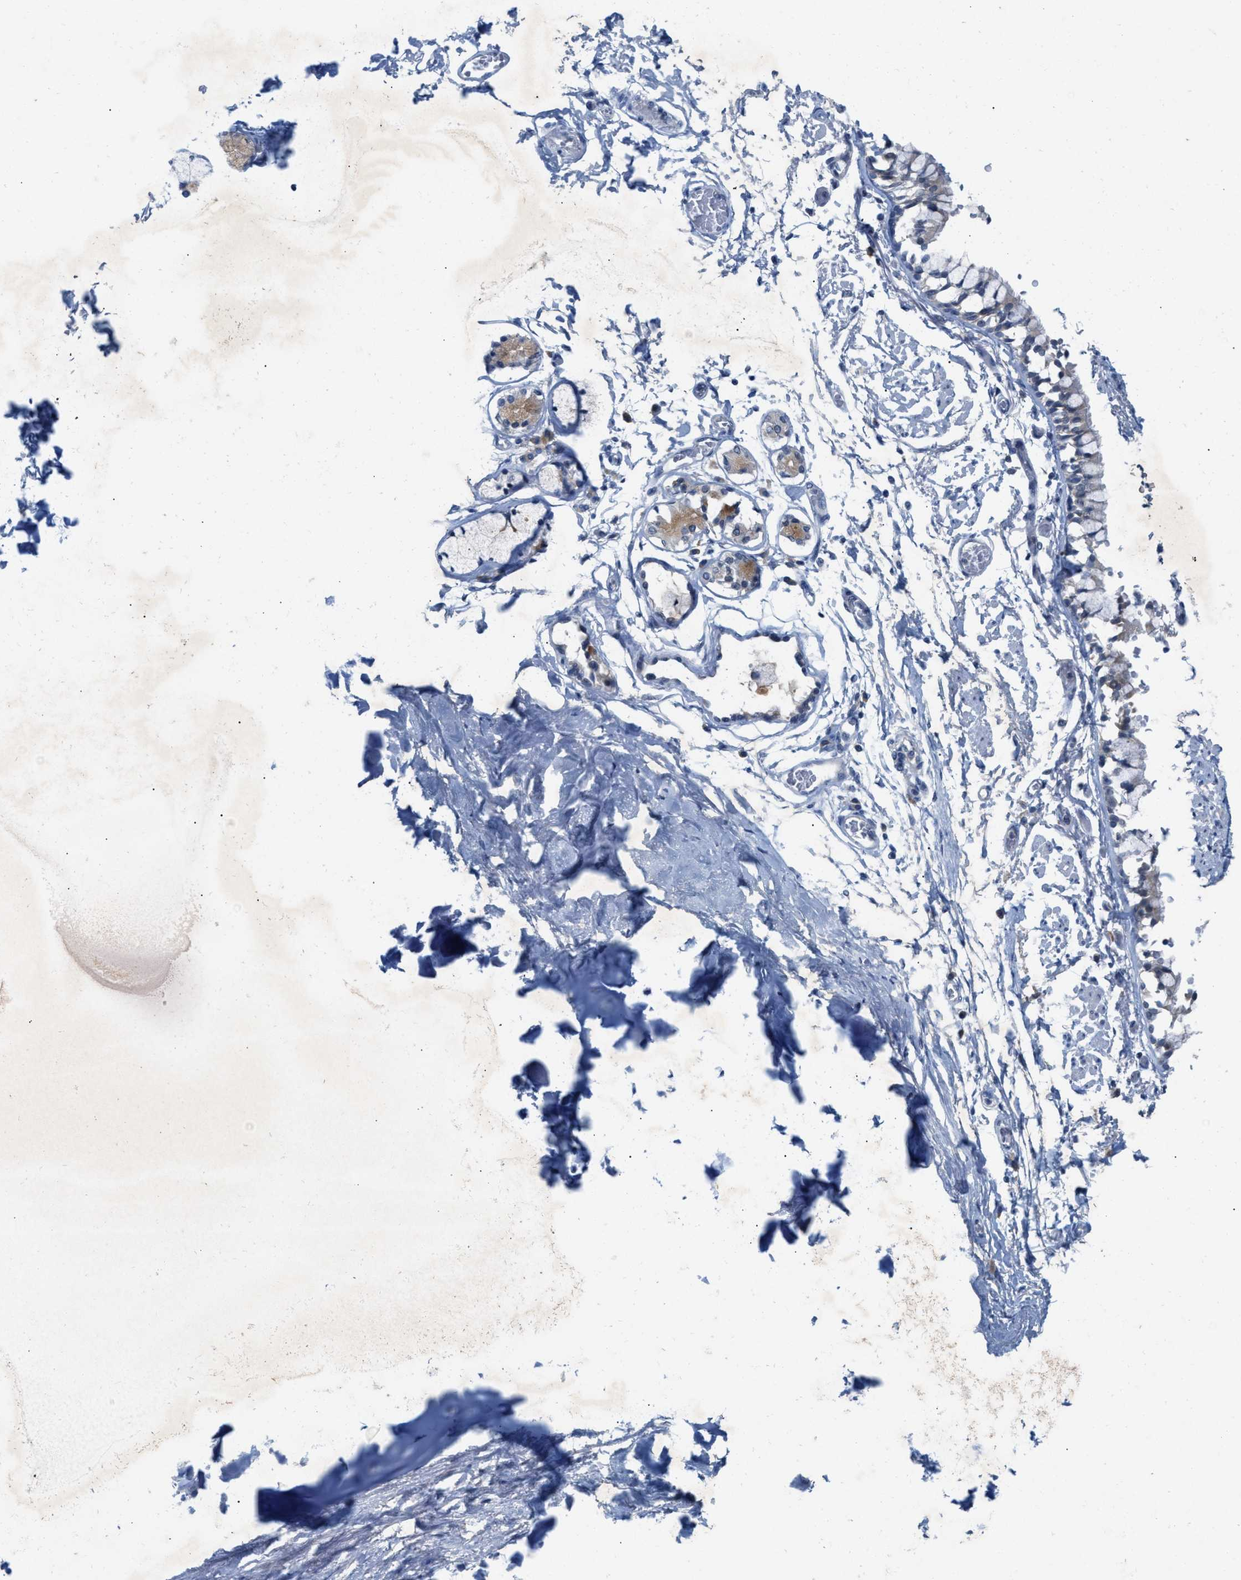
{"staining": {"intensity": "negative", "quantity": "none", "location": "none"}, "tissue": "adipose tissue", "cell_type": "Adipocytes", "image_type": "normal", "snomed": [{"axis": "morphology", "description": "Normal tissue, NOS"}, {"axis": "topography", "description": "Cartilage tissue"}, {"axis": "topography", "description": "Lung"}], "caption": "Immunohistochemistry micrograph of benign adipose tissue stained for a protein (brown), which displays no positivity in adipocytes.", "gene": "WIPI2", "patient": {"sex": "female", "age": 77}}